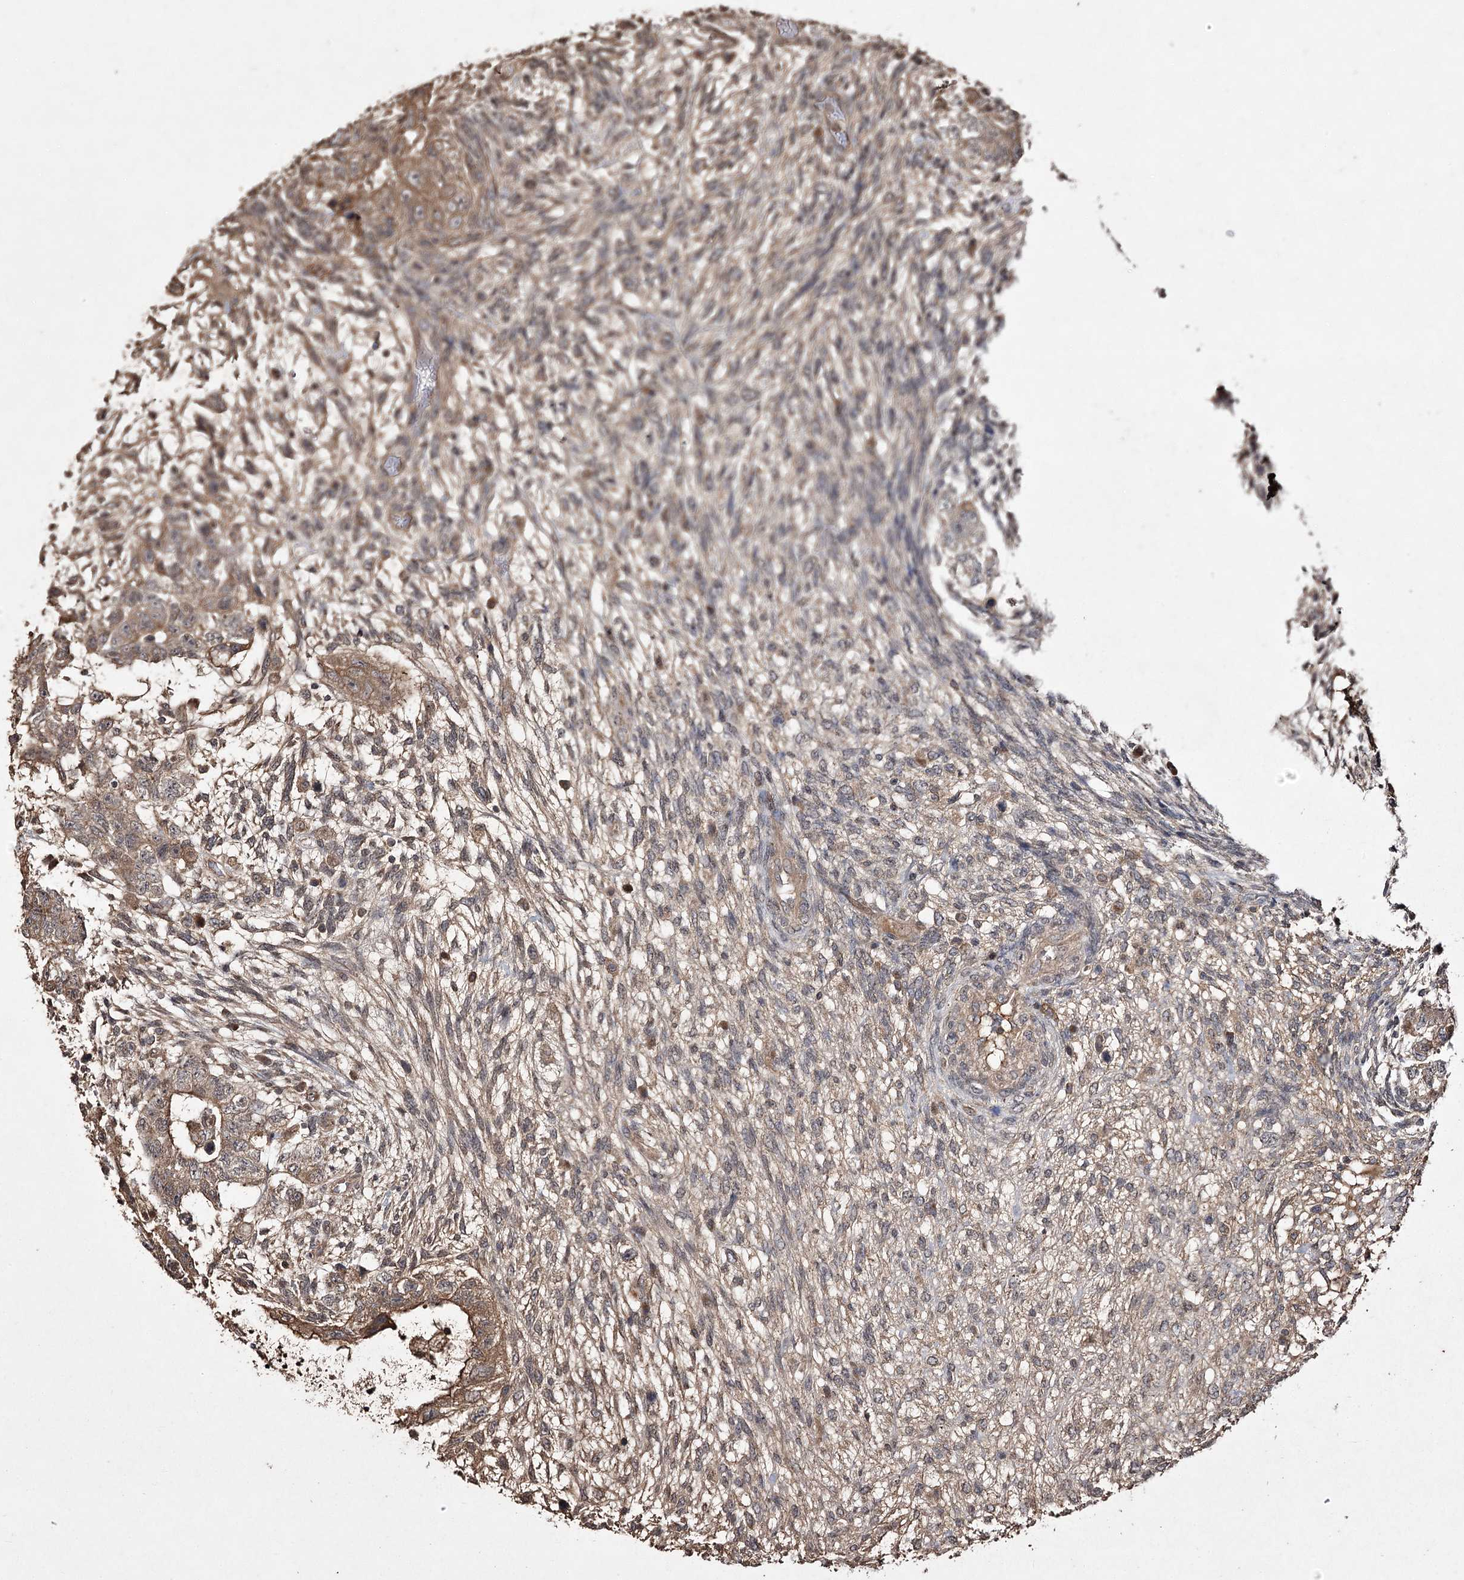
{"staining": {"intensity": "moderate", "quantity": ">75%", "location": "cytoplasmic/membranous"}, "tissue": "testis cancer", "cell_type": "Tumor cells", "image_type": "cancer", "snomed": [{"axis": "morphology", "description": "Normal tissue, NOS"}, {"axis": "morphology", "description": "Carcinoma, Embryonal, NOS"}, {"axis": "topography", "description": "Testis"}], "caption": "Moderate cytoplasmic/membranous staining is identified in about >75% of tumor cells in testis embryonal carcinoma.", "gene": "FANCL", "patient": {"sex": "male", "age": 36}}